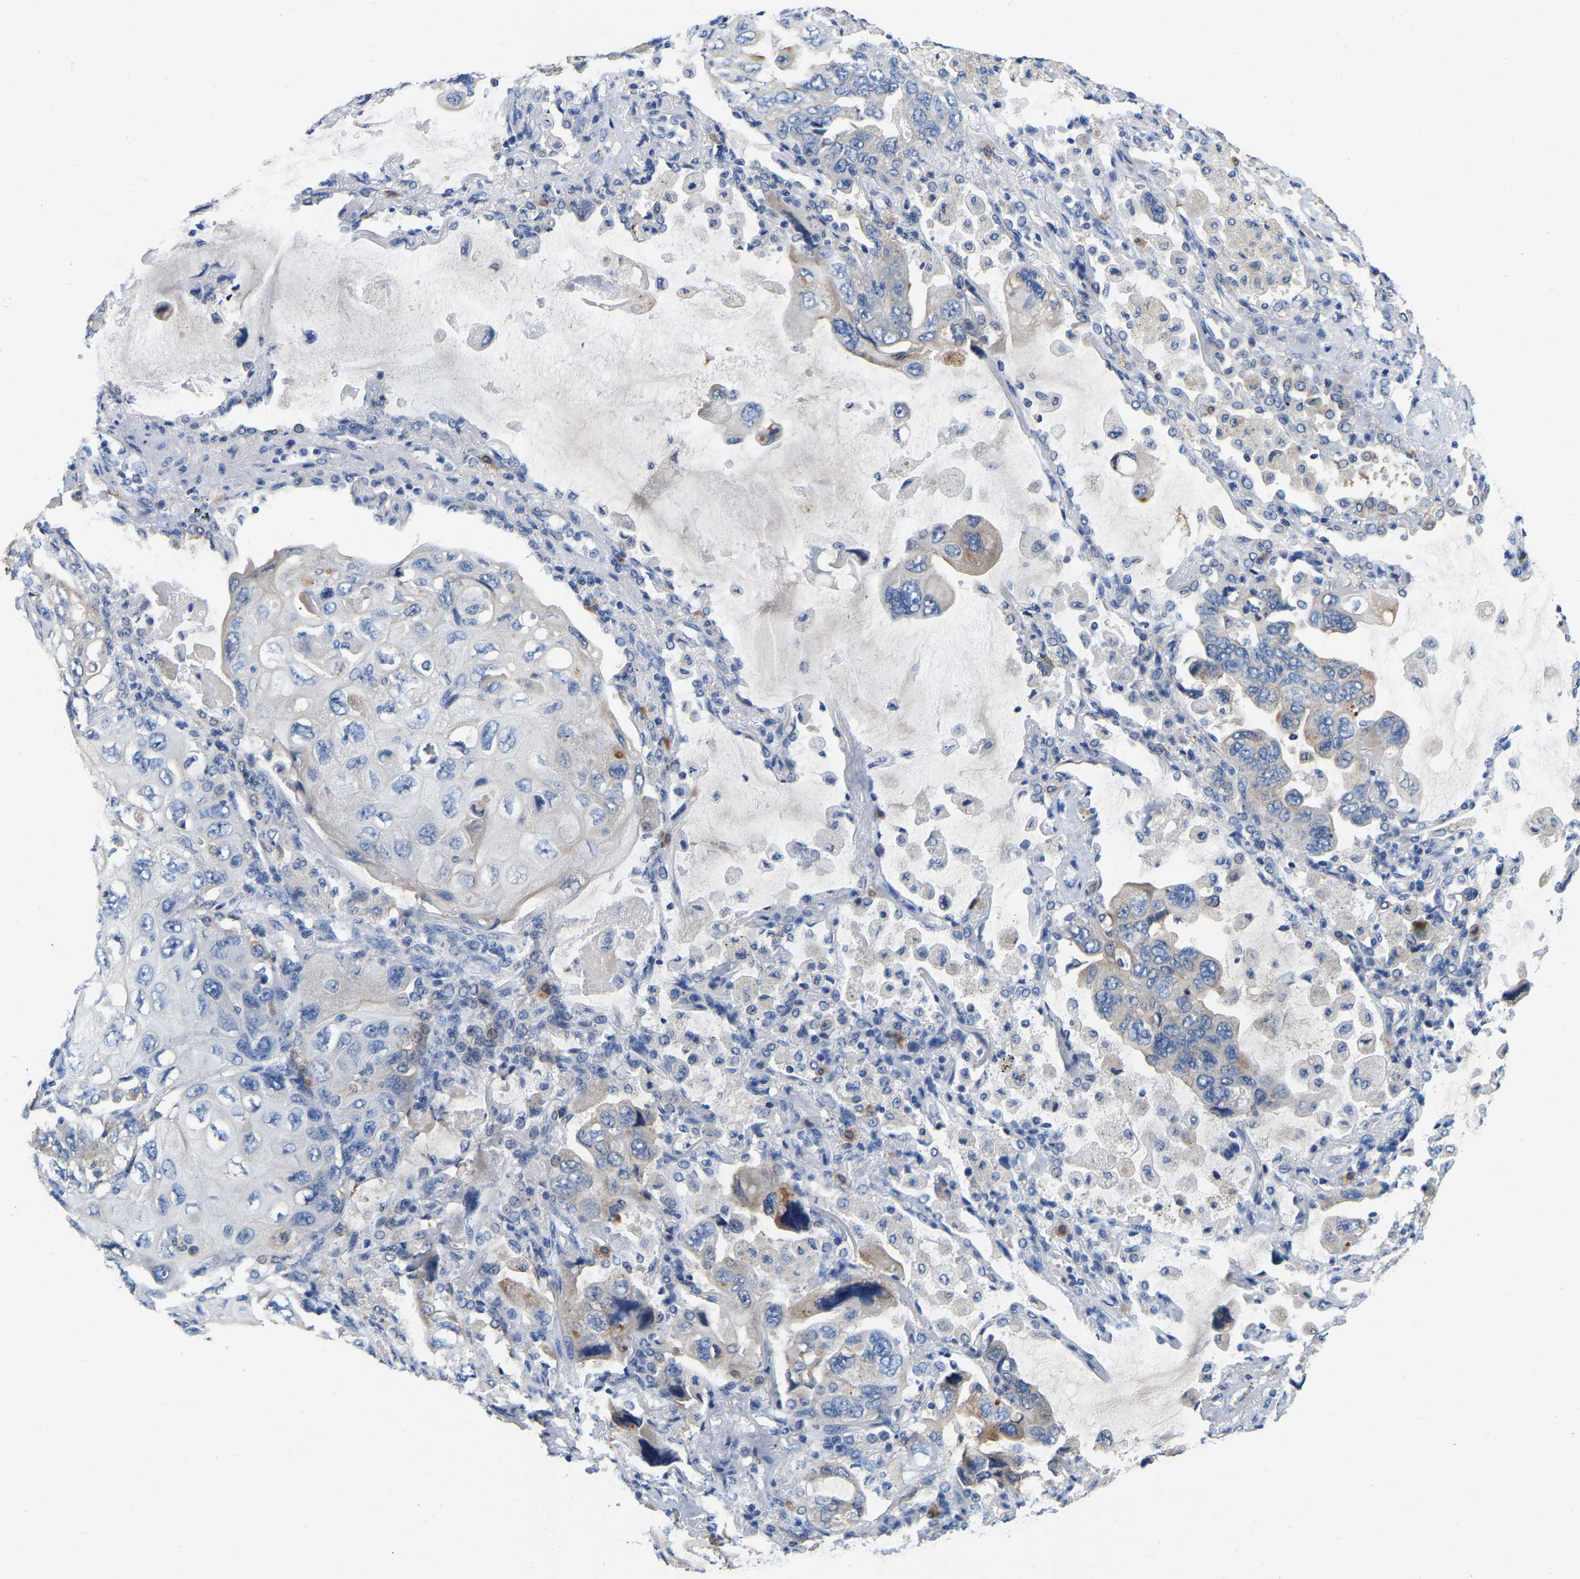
{"staining": {"intensity": "moderate", "quantity": "<25%", "location": "cytoplasmic/membranous"}, "tissue": "lung cancer", "cell_type": "Tumor cells", "image_type": "cancer", "snomed": [{"axis": "morphology", "description": "Squamous cell carcinoma, NOS"}, {"axis": "topography", "description": "Lung"}], "caption": "A high-resolution micrograph shows immunohistochemistry (IHC) staining of lung squamous cell carcinoma, which exhibits moderate cytoplasmic/membranous staining in approximately <25% of tumor cells.", "gene": "RAB27B", "patient": {"sex": "female", "age": 73}}